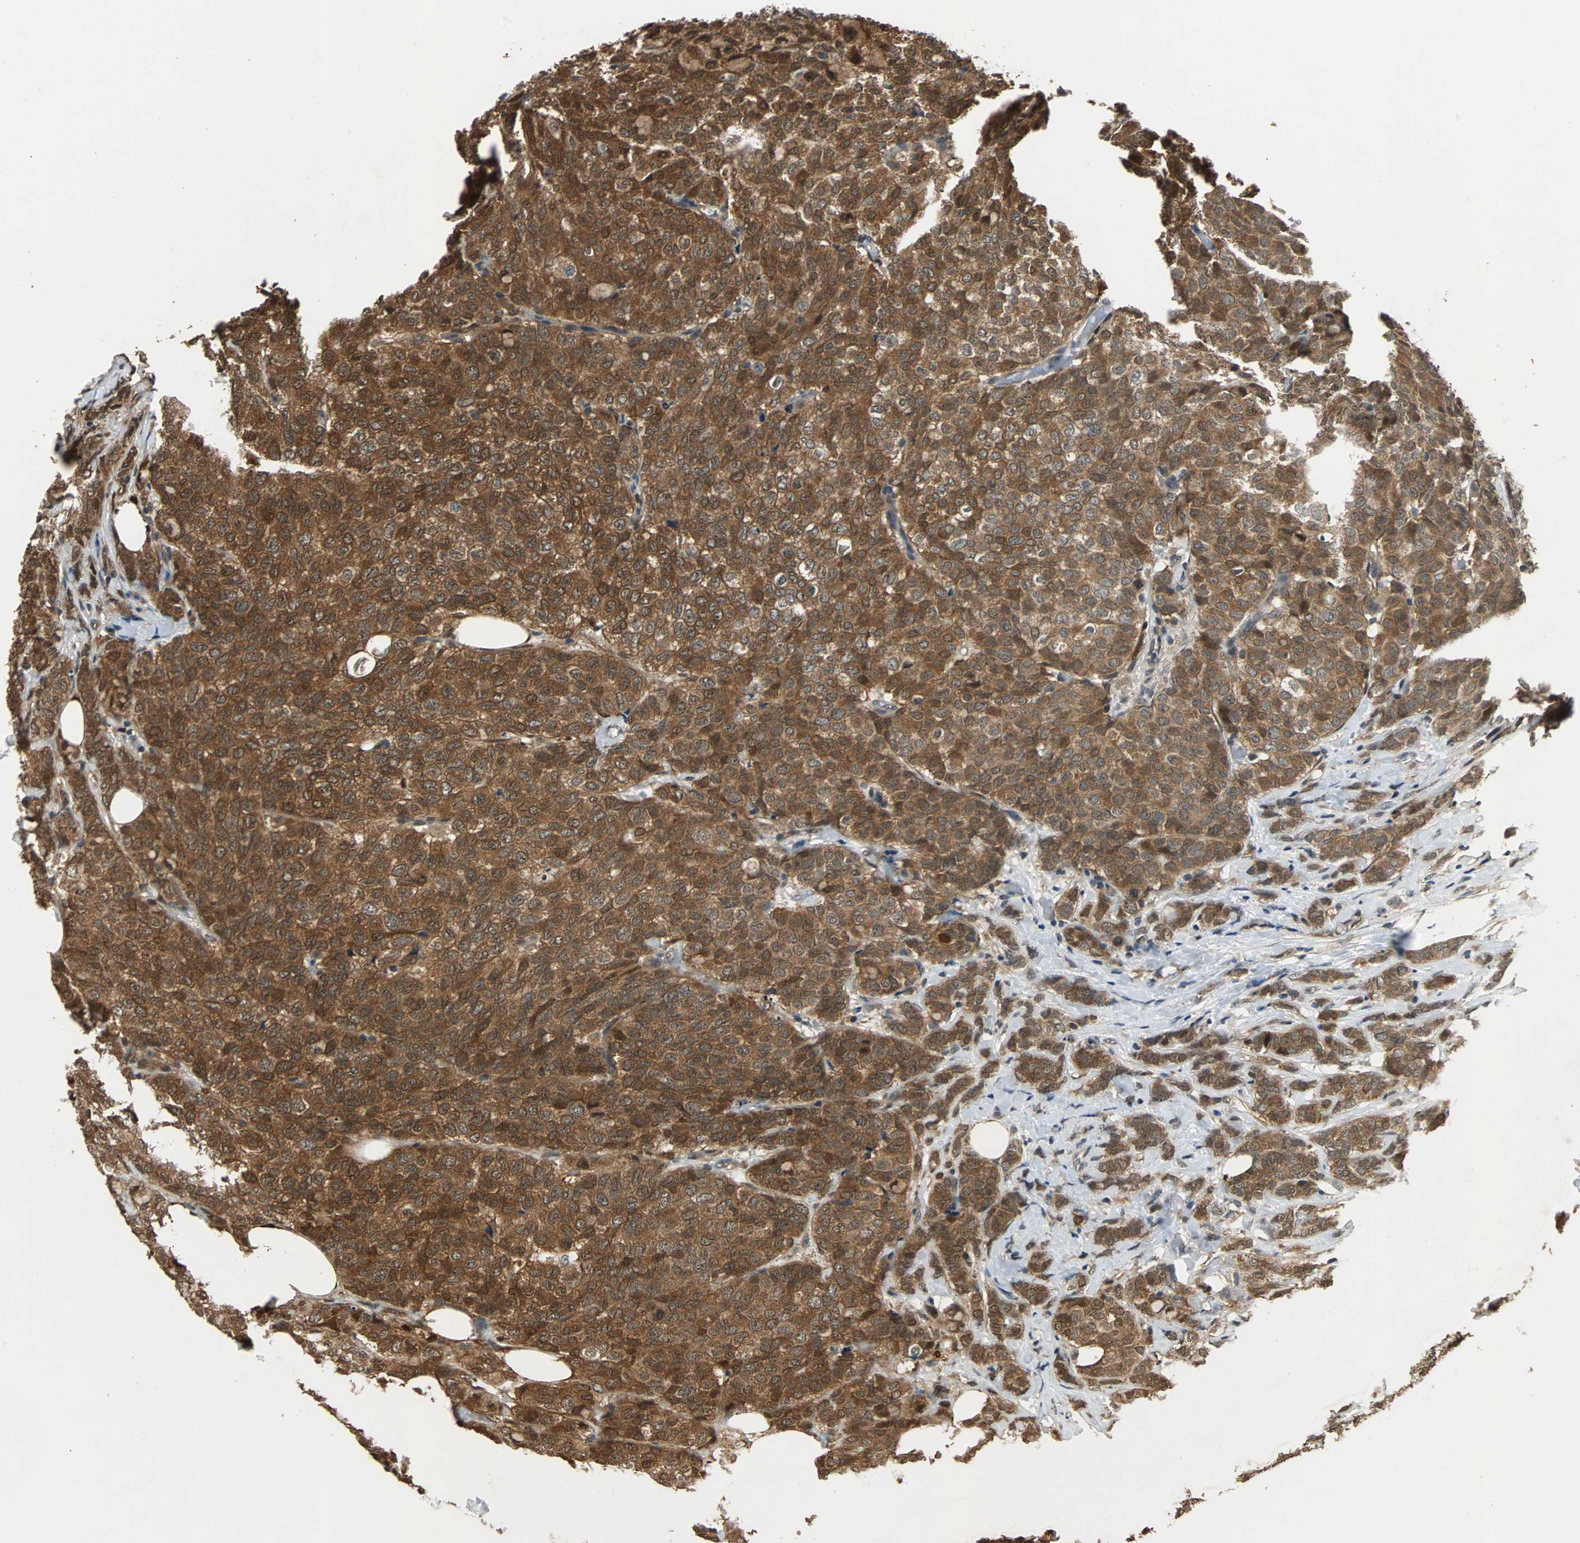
{"staining": {"intensity": "strong", "quantity": ">75%", "location": "cytoplasmic/membranous,nuclear"}, "tissue": "breast cancer", "cell_type": "Tumor cells", "image_type": "cancer", "snomed": [{"axis": "morphology", "description": "Lobular carcinoma"}, {"axis": "topography", "description": "Breast"}], "caption": "A high-resolution histopathology image shows IHC staining of lobular carcinoma (breast), which displays strong cytoplasmic/membranous and nuclear staining in about >75% of tumor cells. Using DAB (brown) and hematoxylin (blue) stains, captured at high magnification using brightfield microscopy.", "gene": "PRDX6", "patient": {"sex": "female", "age": 60}}